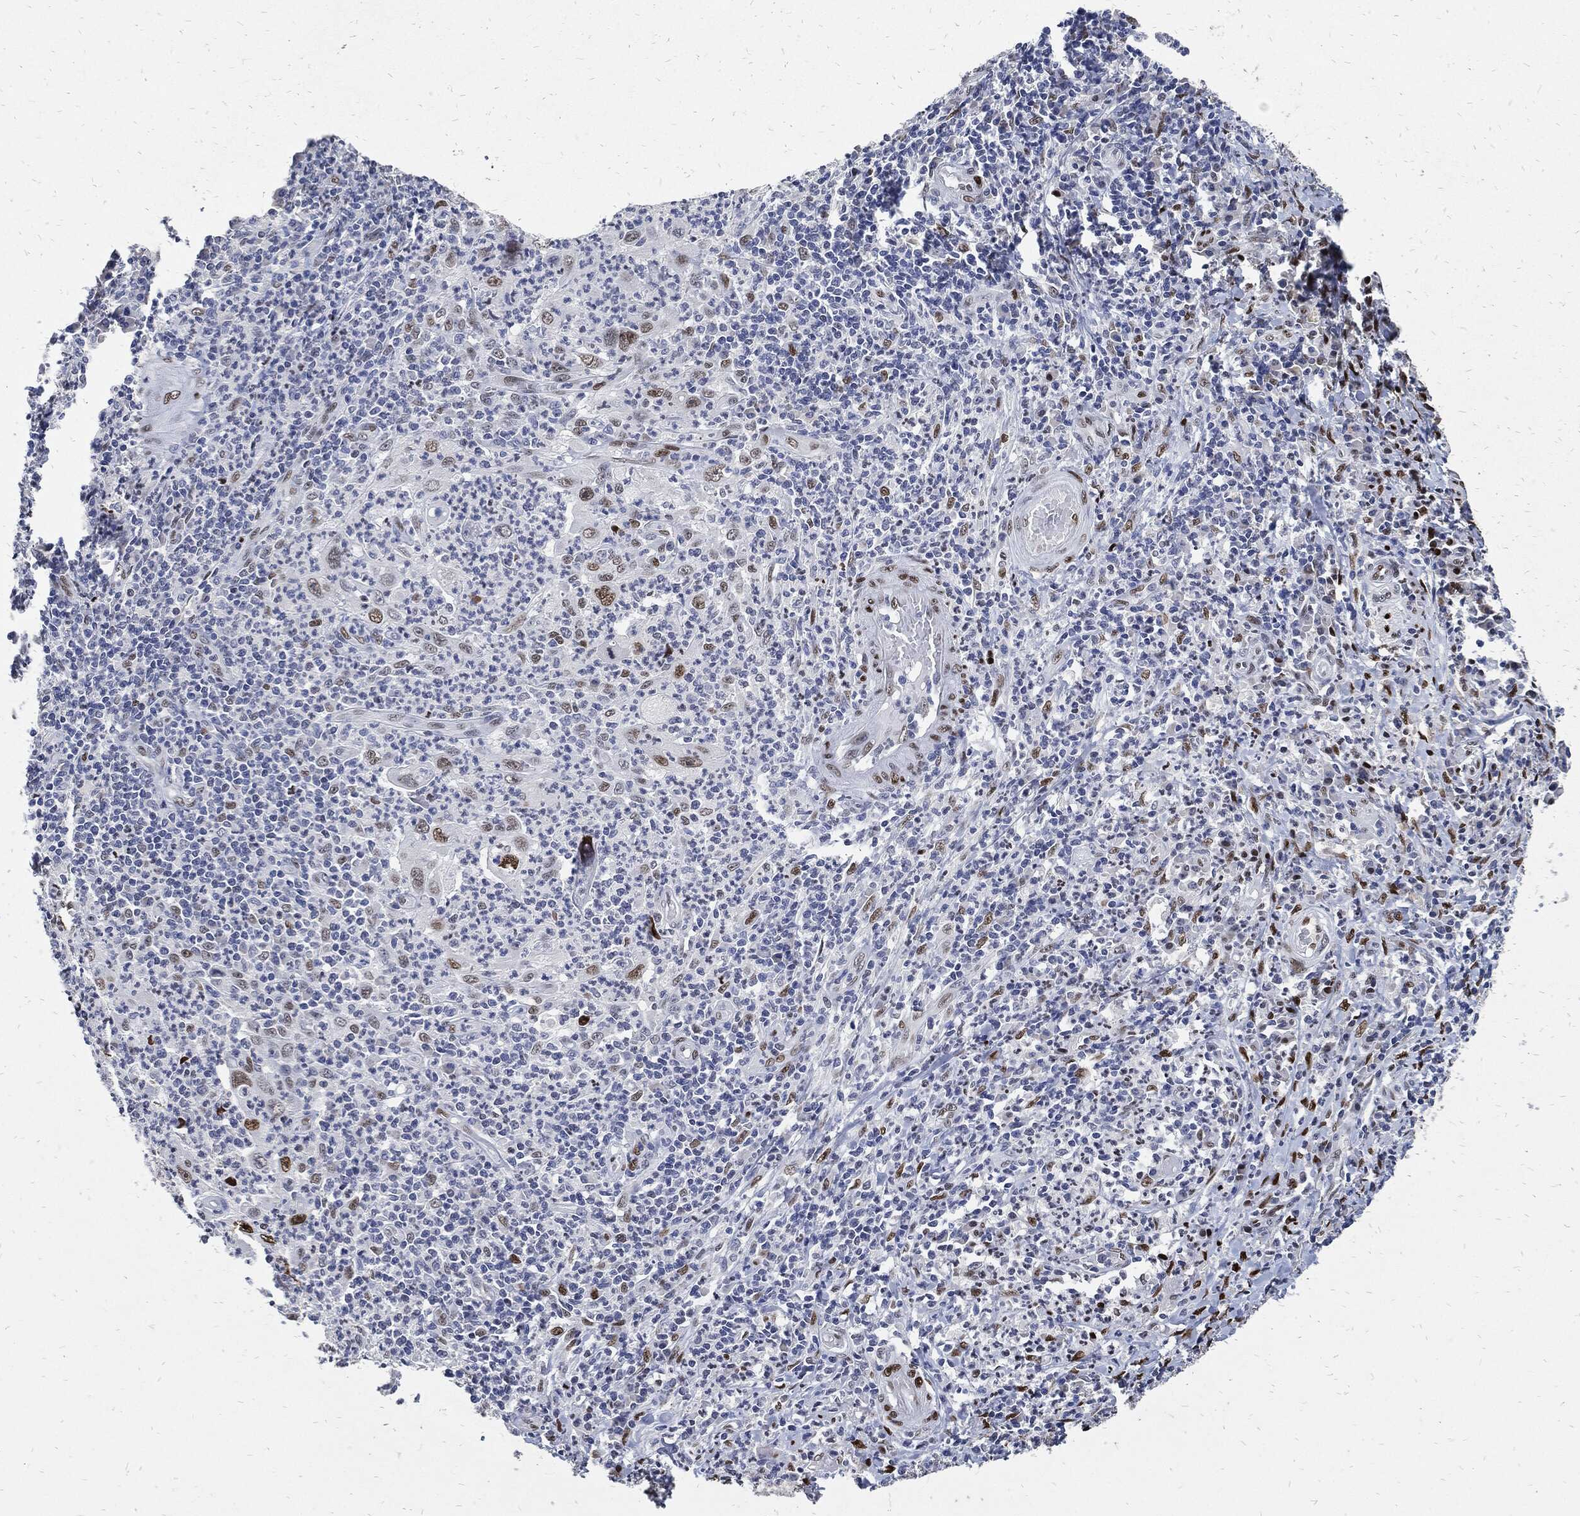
{"staining": {"intensity": "strong", "quantity": "25%-75%", "location": "nuclear"}, "tissue": "cervical cancer", "cell_type": "Tumor cells", "image_type": "cancer", "snomed": [{"axis": "morphology", "description": "Squamous cell carcinoma, NOS"}, {"axis": "topography", "description": "Cervix"}], "caption": "Protein expression analysis of squamous cell carcinoma (cervical) displays strong nuclear staining in about 25%-75% of tumor cells. (DAB IHC, brown staining for protein, blue staining for nuclei).", "gene": "JUN", "patient": {"sex": "female", "age": 26}}